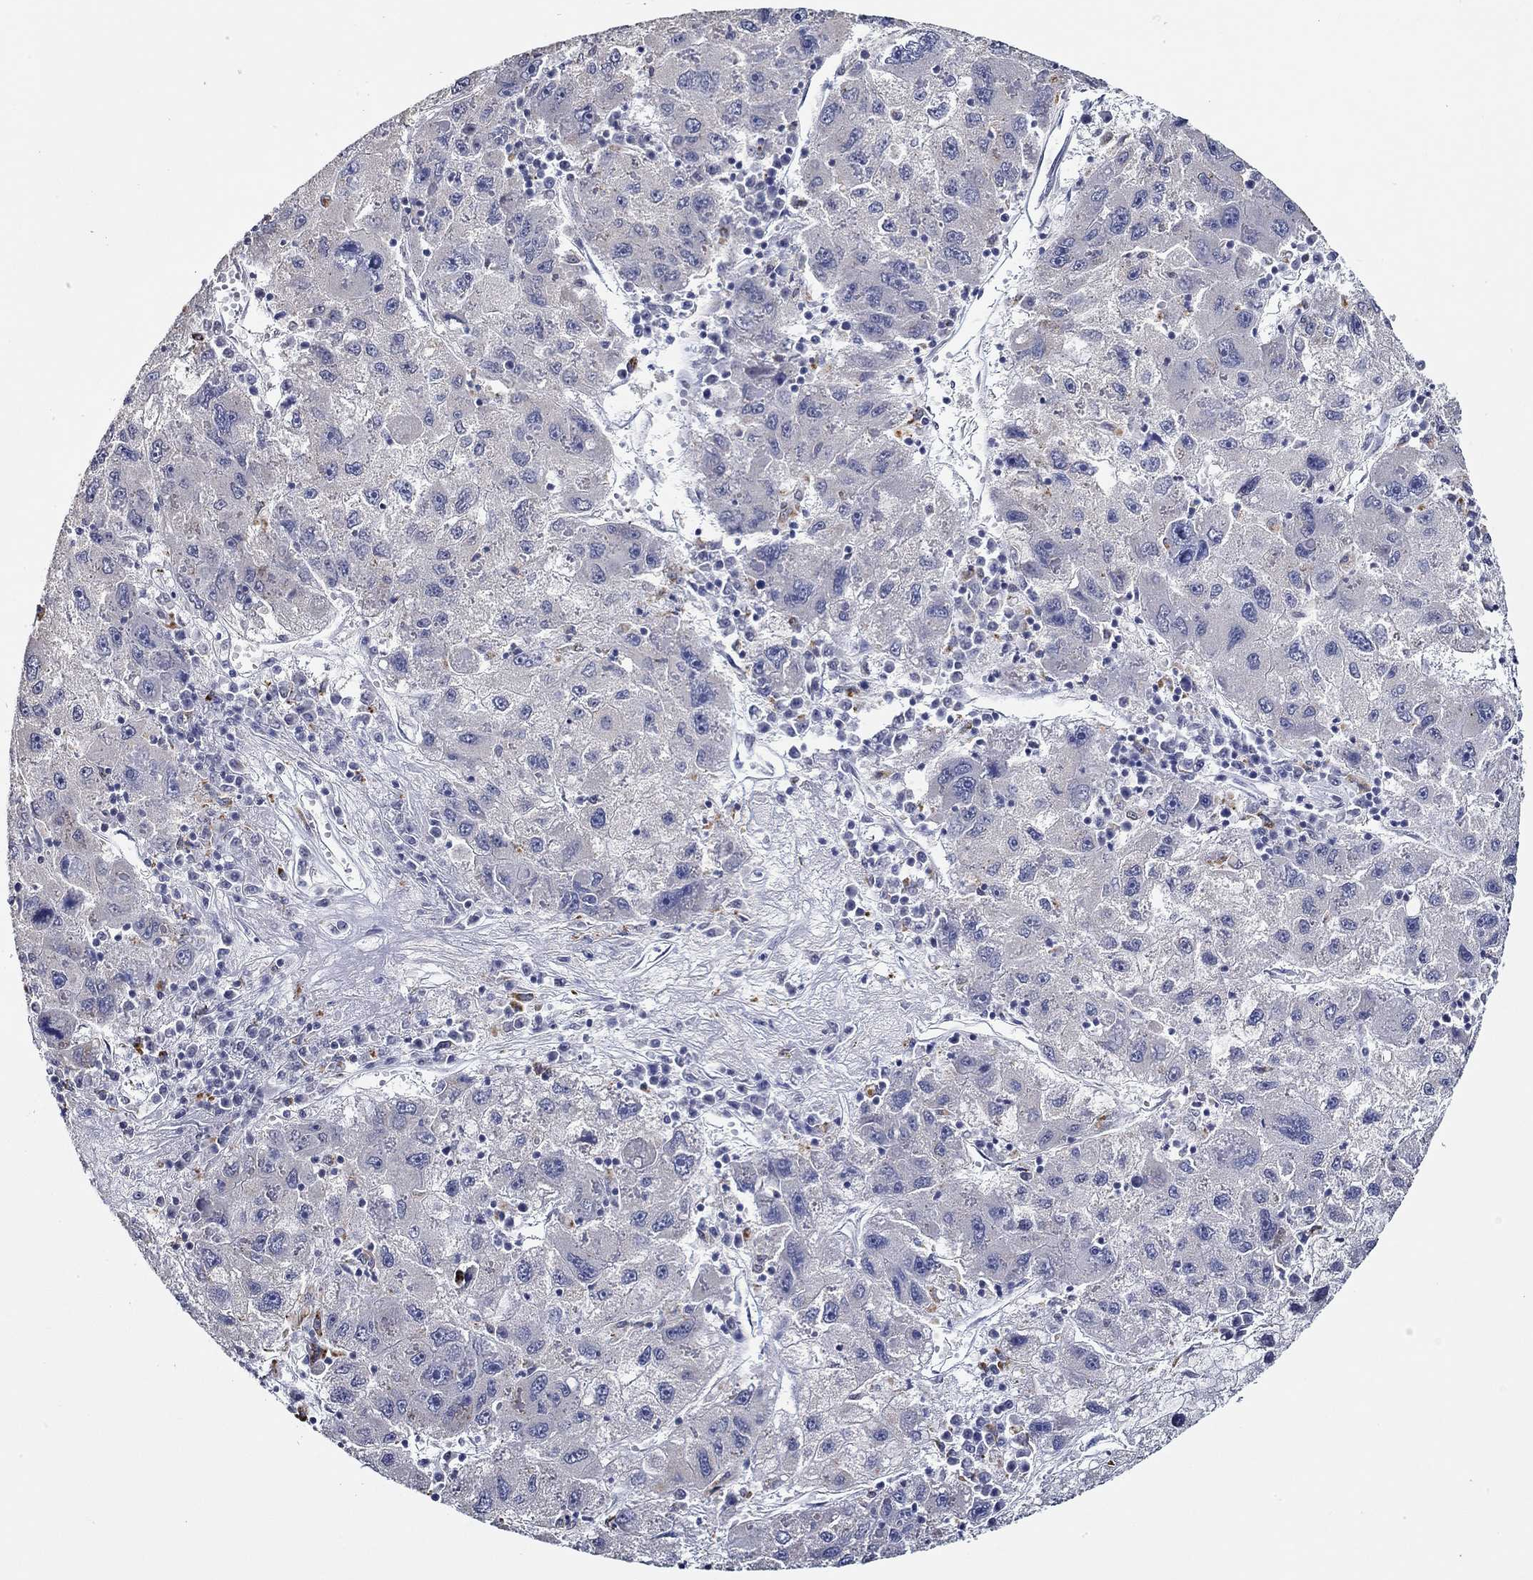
{"staining": {"intensity": "negative", "quantity": "none", "location": "none"}, "tissue": "liver cancer", "cell_type": "Tumor cells", "image_type": "cancer", "snomed": [{"axis": "morphology", "description": "Carcinoma, Hepatocellular, NOS"}, {"axis": "topography", "description": "Liver"}], "caption": "Tumor cells show no significant protein positivity in liver cancer.", "gene": "GATA2", "patient": {"sex": "male", "age": 75}}